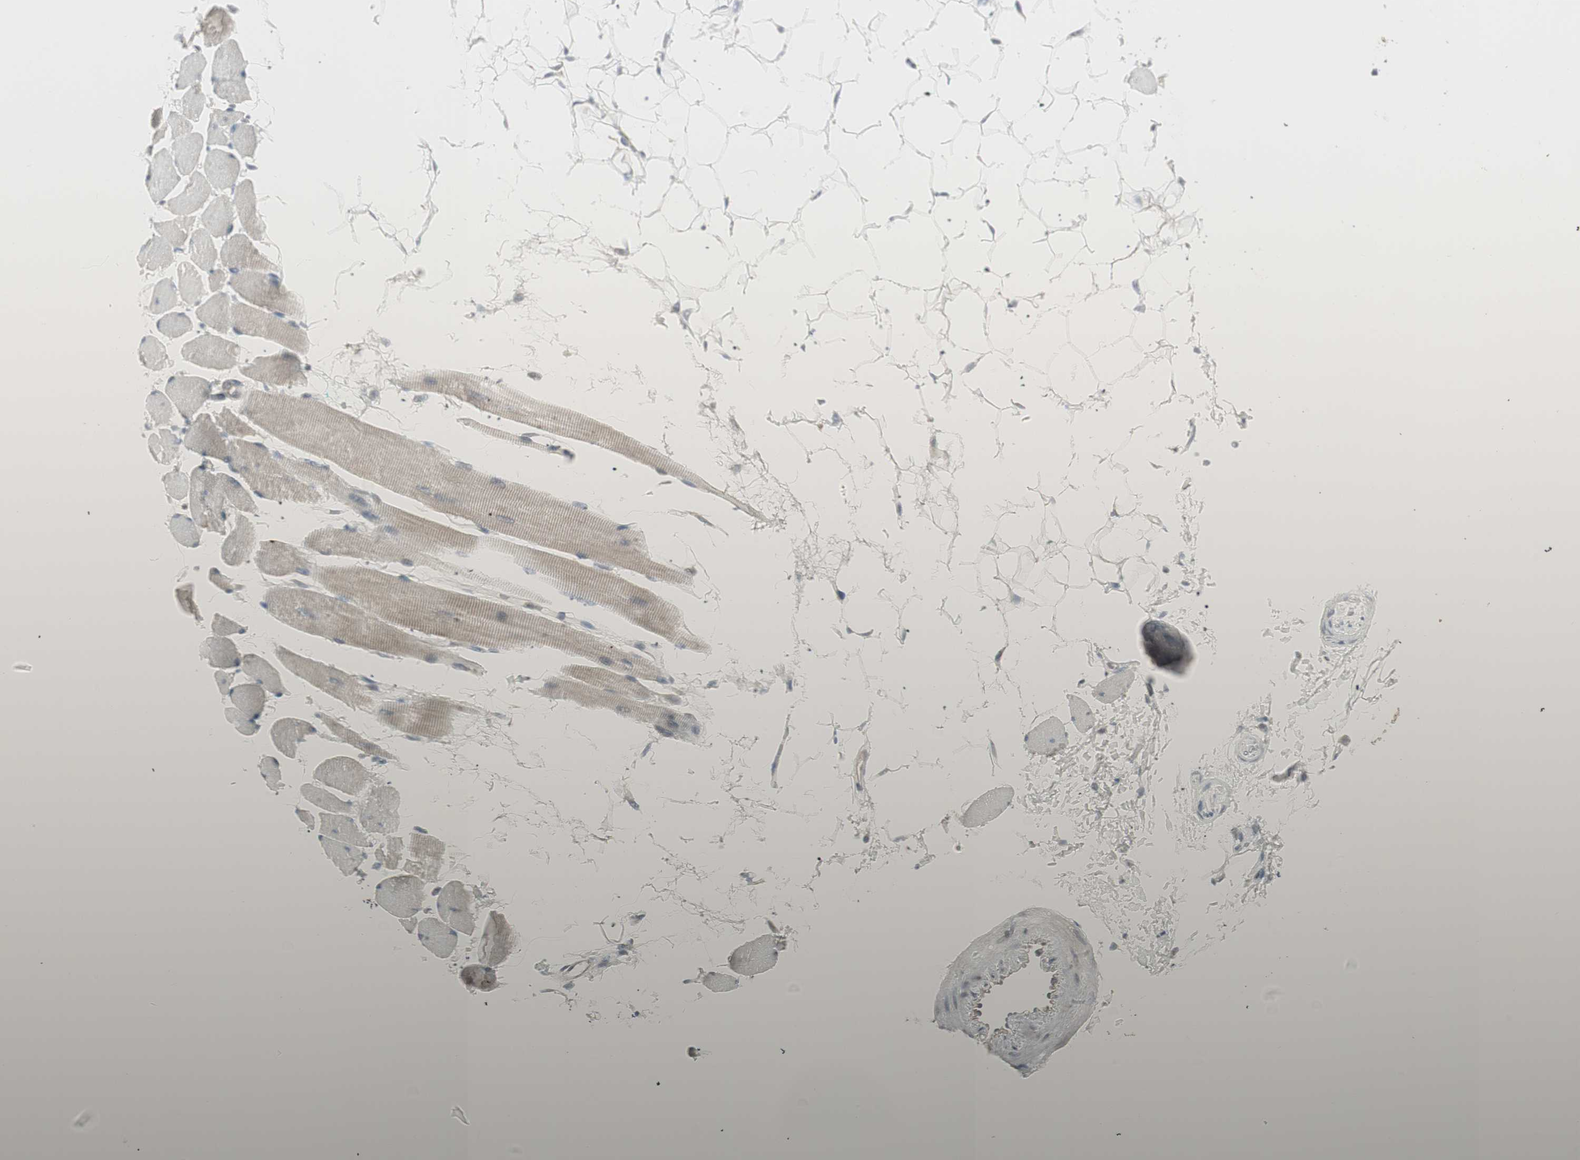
{"staining": {"intensity": "negative", "quantity": "none", "location": "none"}, "tissue": "skeletal muscle", "cell_type": "Myocytes", "image_type": "normal", "snomed": [{"axis": "morphology", "description": "Normal tissue, NOS"}, {"axis": "topography", "description": "Skeletal muscle"}, {"axis": "topography", "description": "Oral tissue"}, {"axis": "topography", "description": "Peripheral nerve tissue"}], "caption": "High power microscopy histopathology image of an immunohistochemistry micrograph of normal skeletal muscle, revealing no significant staining in myocytes.", "gene": "MAP4K4", "patient": {"sex": "female", "age": 84}}